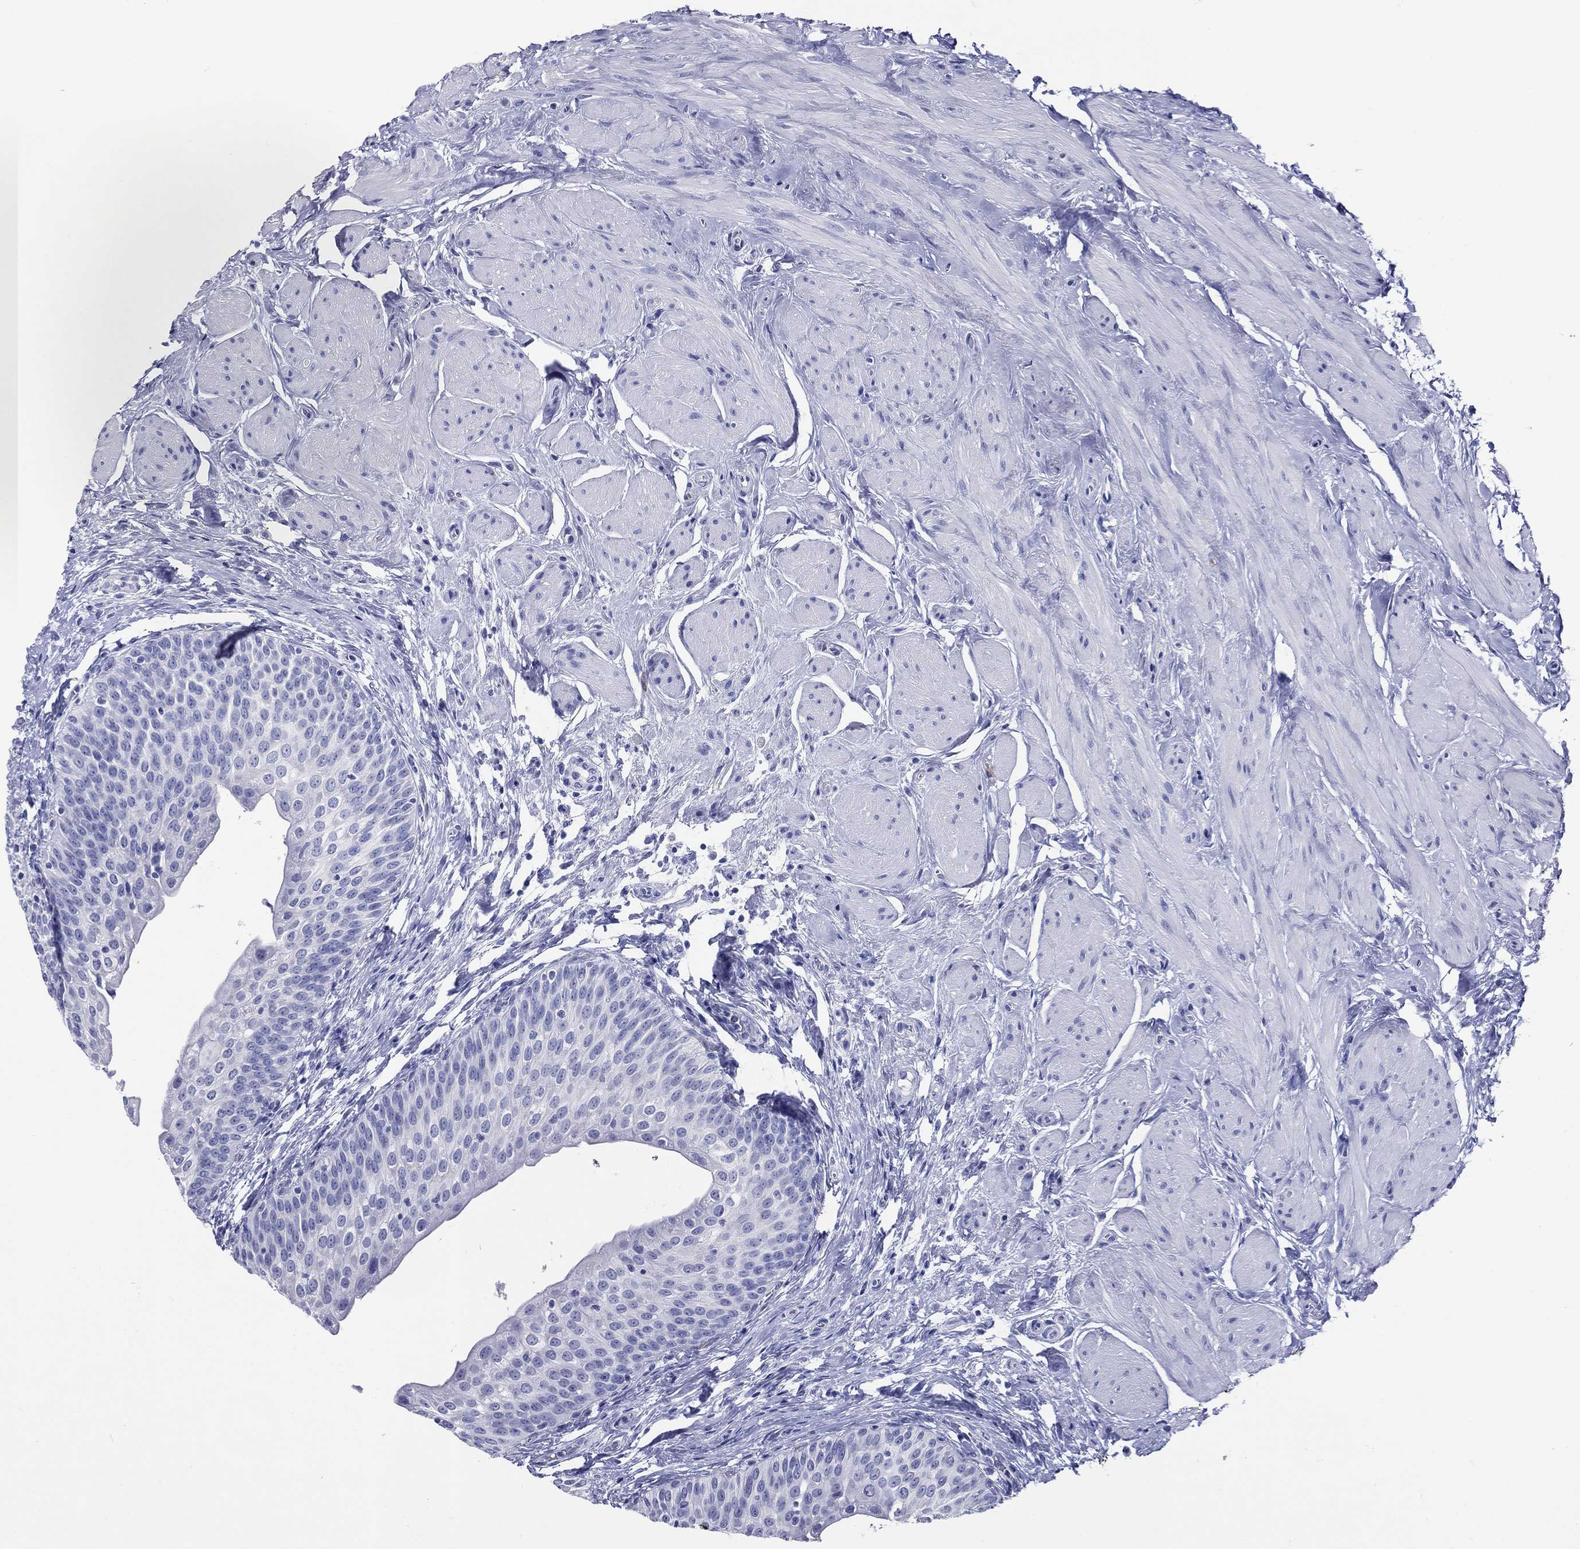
{"staining": {"intensity": "negative", "quantity": "none", "location": "none"}, "tissue": "urinary bladder", "cell_type": "Urothelial cells", "image_type": "normal", "snomed": [{"axis": "morphology", "description": "Normal tissue, NOS"}, {"axis": "topography", "description": "Urinary bladder"}], "caption": "Immunohistochemistry (IHC) image of benign human urinary bladder stained for a protein (brown), which shows no staining in urothelial cells.", "gene": "ACE2", "patient": {"sex": "male", "age": 73}}